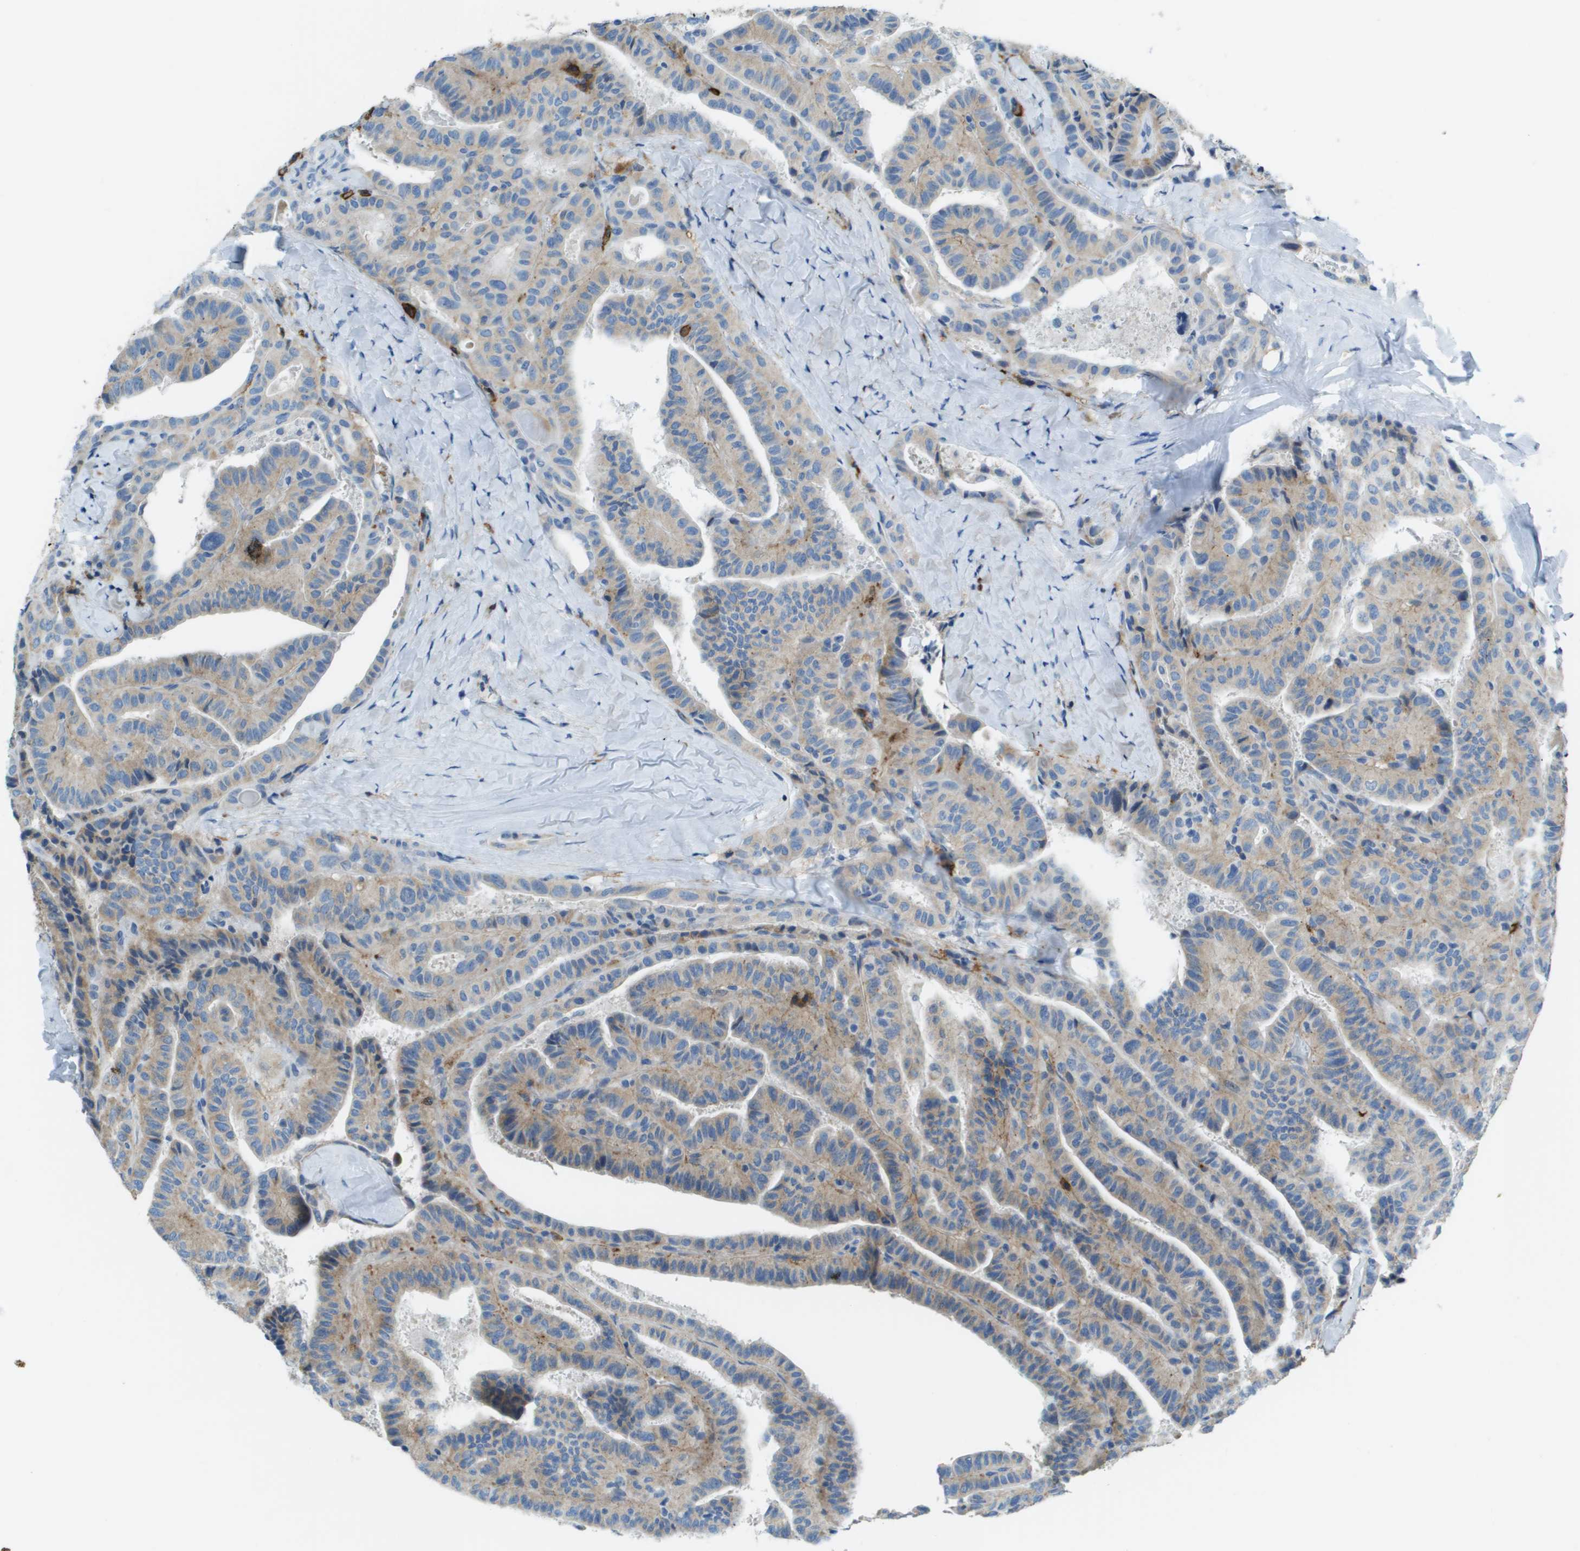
{"staining": {"intensity": "weak", "quantity": ">75%", "location": "cytoplasmic/membranous"}, "tissue": "thyroid cancer", "cell_type": "Tumor cells", "image_type": "cancer", "snomed": [{"axis": "morphology", "description": "Papillary adenocarcinoma, NOS"}, {"axis": "topography", "description": "Thyroid gland"}], "caption": "Weak cytoplasmic/membranous positivity for a protein is identified in approximately >75% of tumor cells of thyroid cancer (papillary adenocarcinoma) using immunohistochemistry.", "gene": "SDC1", "patient": {"sex": "male", "age": 77}}